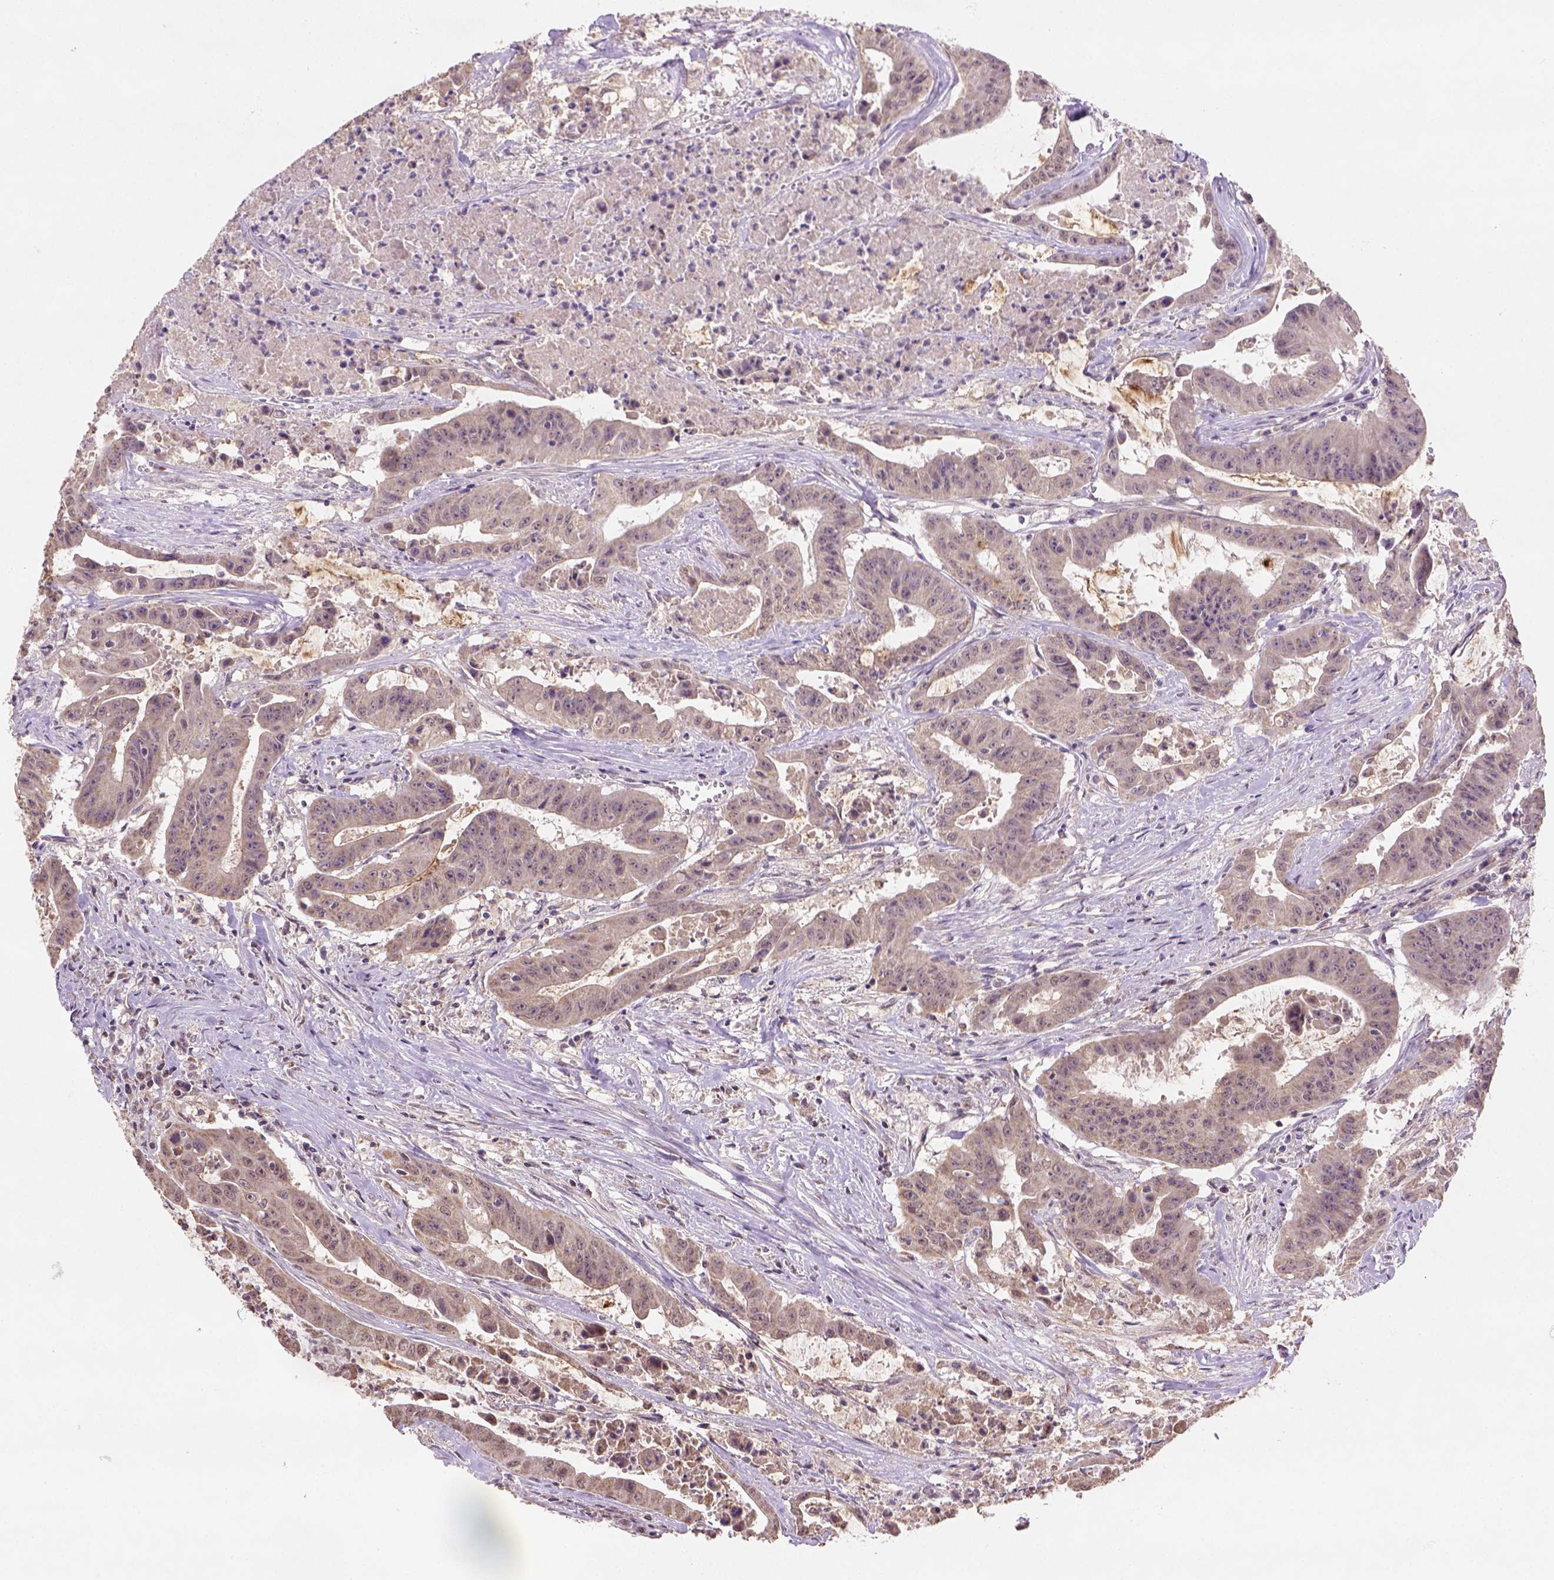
{"staining": {"intensity": "weak", "quantity": ">75%", "location": "cytoplasmic/membranous"}, "tissue": "colorectal cancer", "cell_type": "Tumor cells", "image_type": "cancer", "snomed": [{"axis": "morphology", "description": "Adenocarcinoma, NOS"}, {"axis": "topography", "description": "Colon"}], "caption": "A brown stain highlights weak cytoplasmic/membranous expression of a protein in adenocarcinoma (colorectal) tumor cells.", "gene": "NUDT10", "patient": {"sex": "male", "age": 33}}